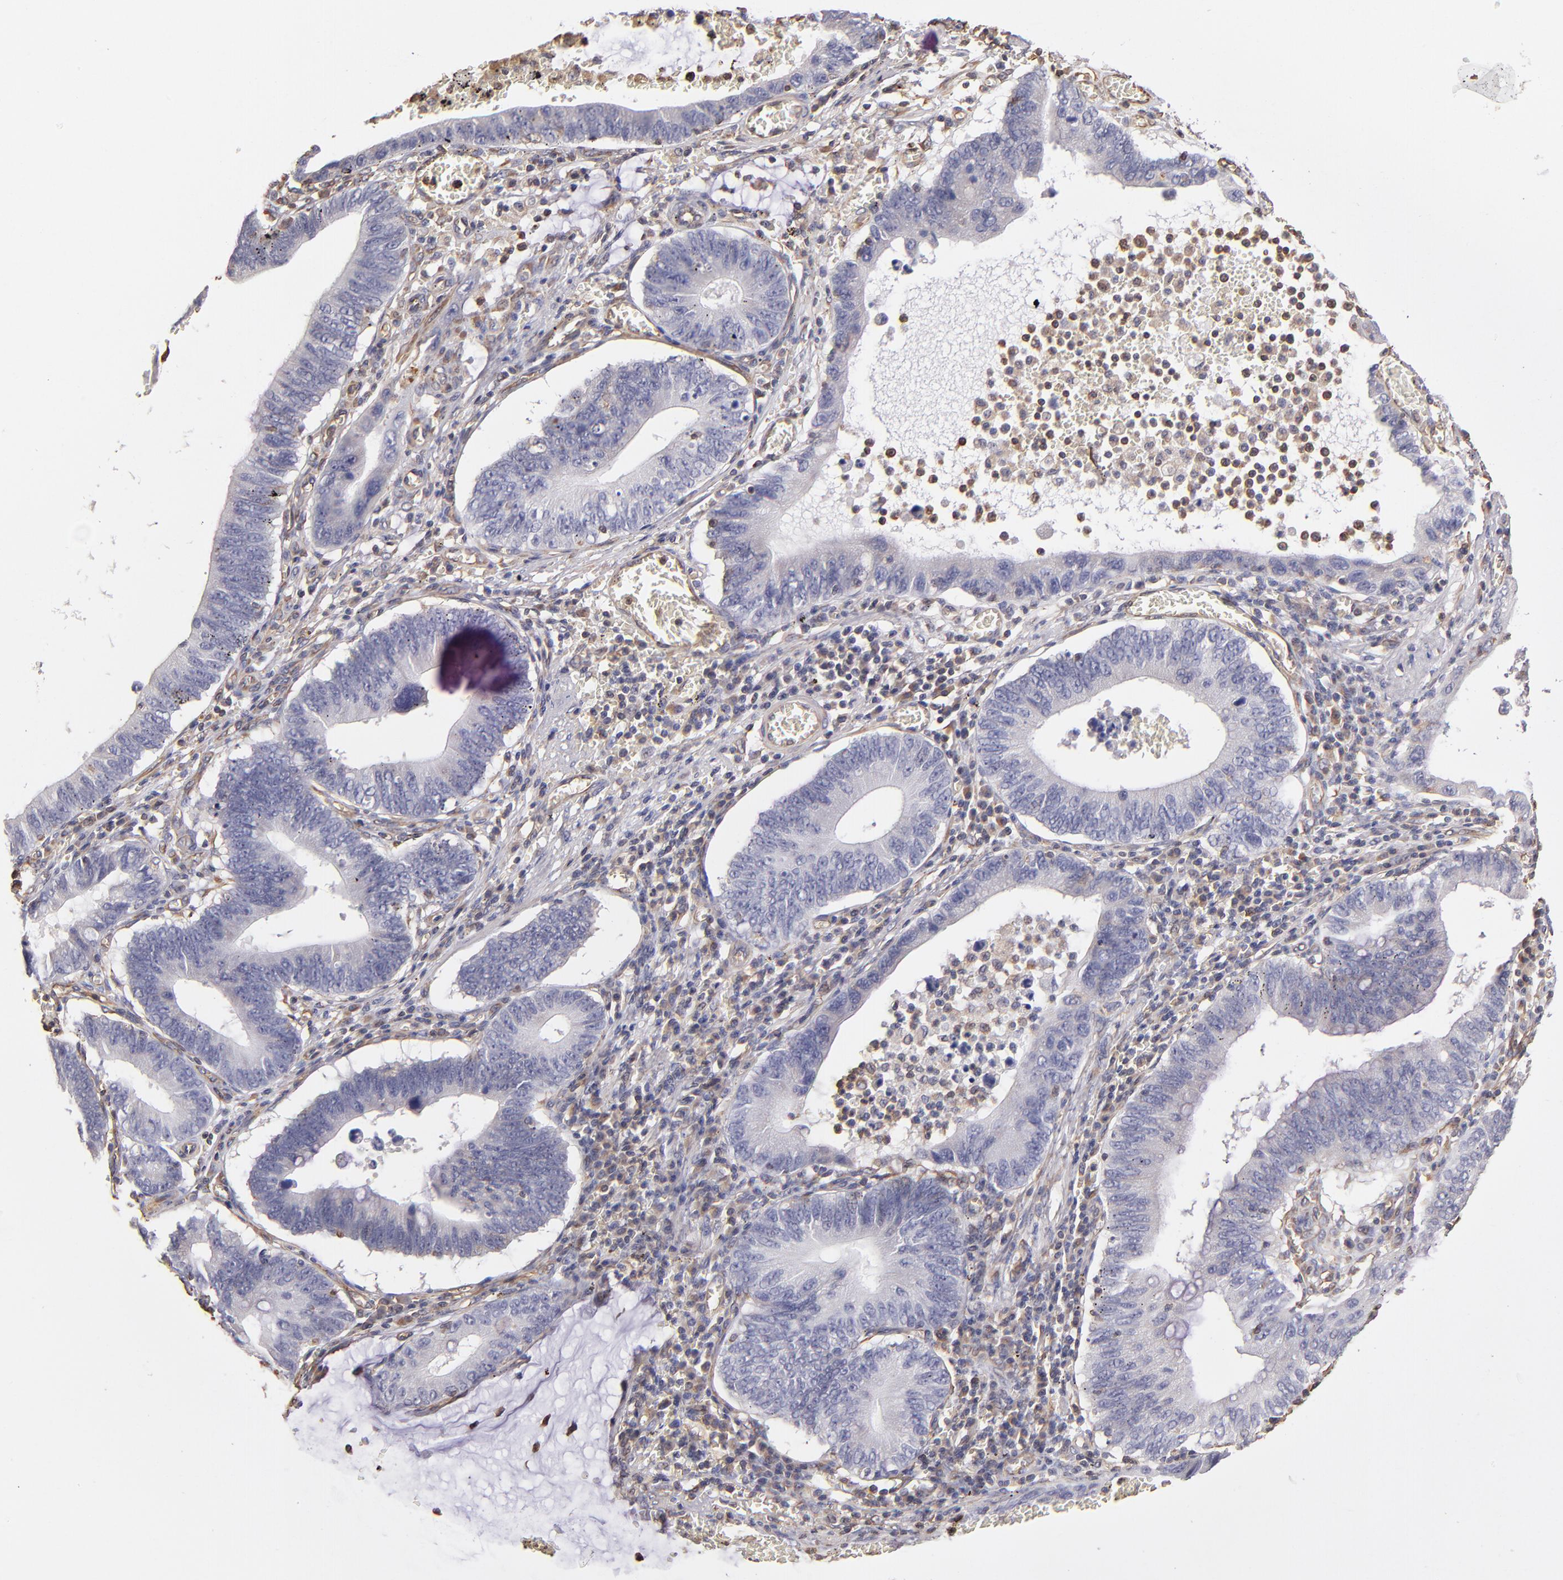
{"staining": {"intensity": "negative", "quantity": "none", "location": "none"}, "tissue": "stomach cancer", "cell_type": "Tumor cells", "image_type": "cancer", "snomed": [{"axis": "morphology", "description": "Adenocarcinoma, NOS"}, {"axis": "topography", "description": "Stomach"}, {"axis": "topography", "description": "Gastric cardia"}], "caption": "Immunohistochemical staining of stomach cancer (adenocarcinoma) shows no significant expression in tumor cells. (Stains: DAB (3,3'-diaminobenzidine) IHC with hematoxylin counter stain, Microscopy: brightfield microscopy at high magnification).", "gene": "ABCC1", "patient": {"sex": "male", "age": 59}}